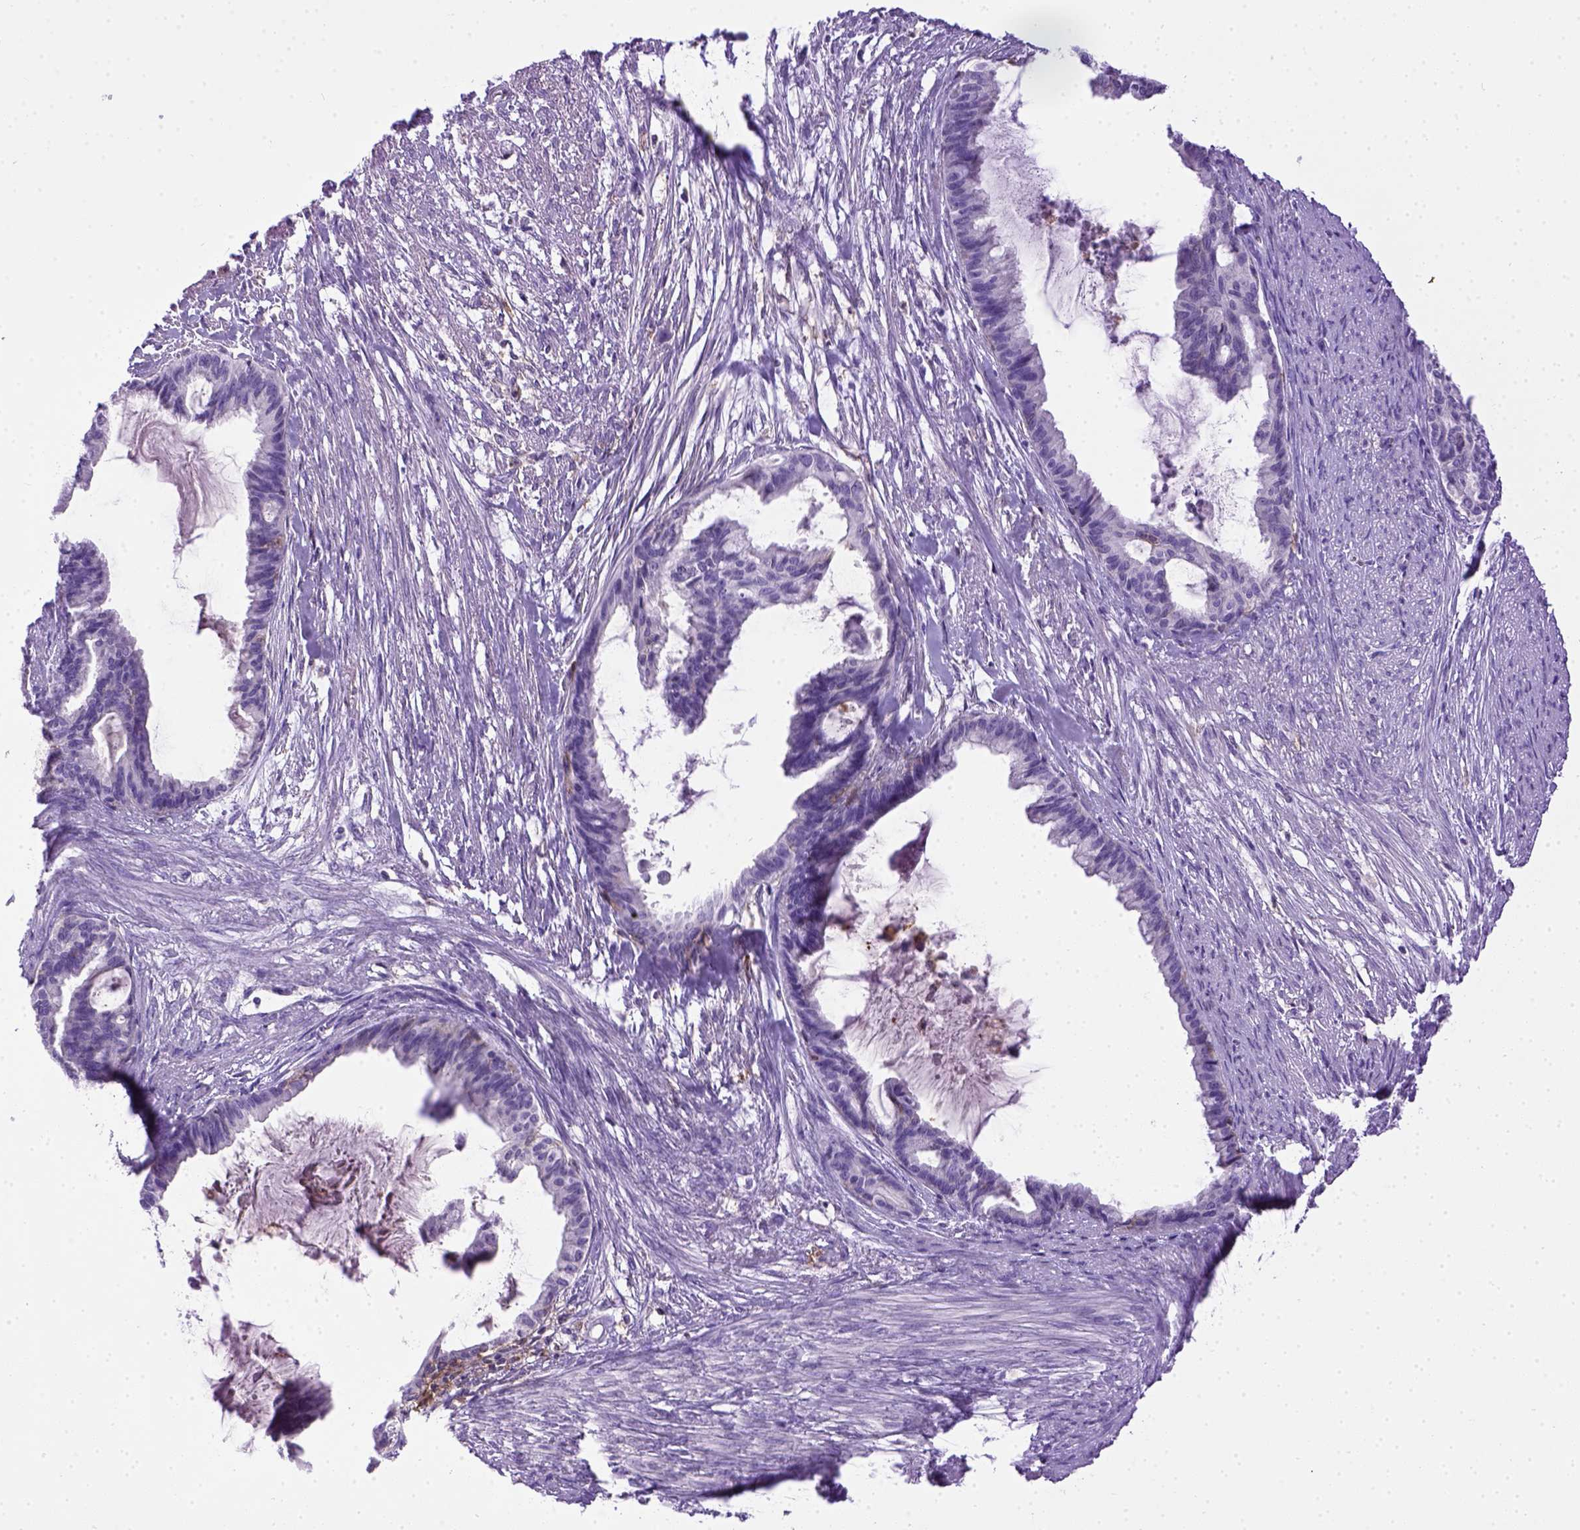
{"staining": {"intensity": "negative", "quantity": "none", "location": "none"}, "tissue": "endometrial cancer", "cell_type": "Tumor cells", "image_type": "cancer", "snomed": [{"axis": "morphology", "description": "Adenocarcinoma, NOS"}, {"axis": "topography", "description": "Endometrium"}], "caption": "Immunohistochemical staining of human endometrial cancer demonstrates no significant expression in tumor cells.", "gene": "ITGAX", "patient": {"sex": "female", "age": 86}}